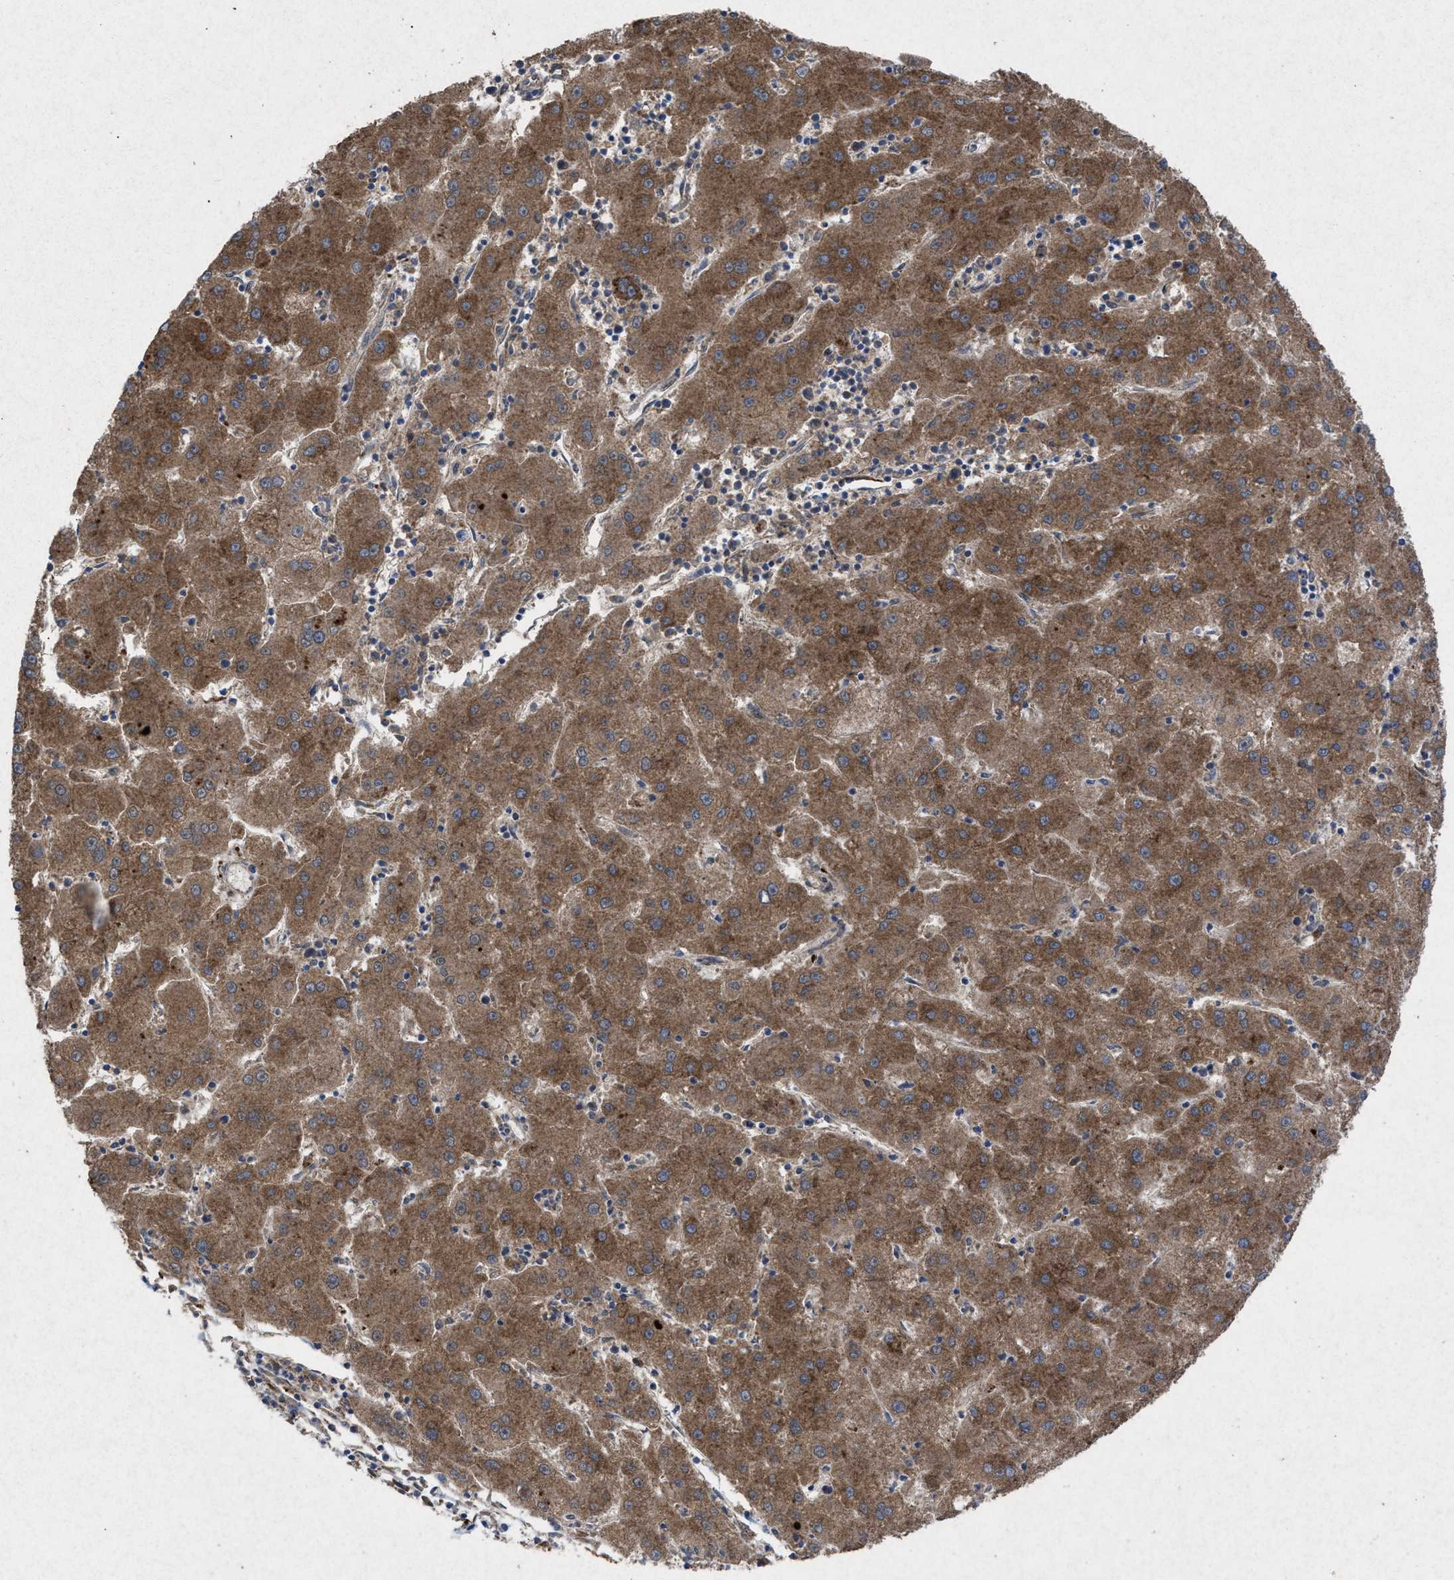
{"staining": {"intensity": "moderate", "quantity": ">75%", "location": "cytoplasmic/membranous"}, "tissue": "liver cancer", "cell_type": "Tumor cells", "image_type": "cancer", "snomed": [{"axis": "morphology", "description": "Carcinoma, Hepatocellular, NOS"}, {"axis": "topography", "description": "Liver"}], "caption": "Immunohistochemical staining of human hepatocellular carcinoma (liver) exhibits moderate cytoplasmic/membranous protein staining in approximately >75% of tumor cells.", "gene": "MSI2", "patient": {"sex": "male", "age": 72}}